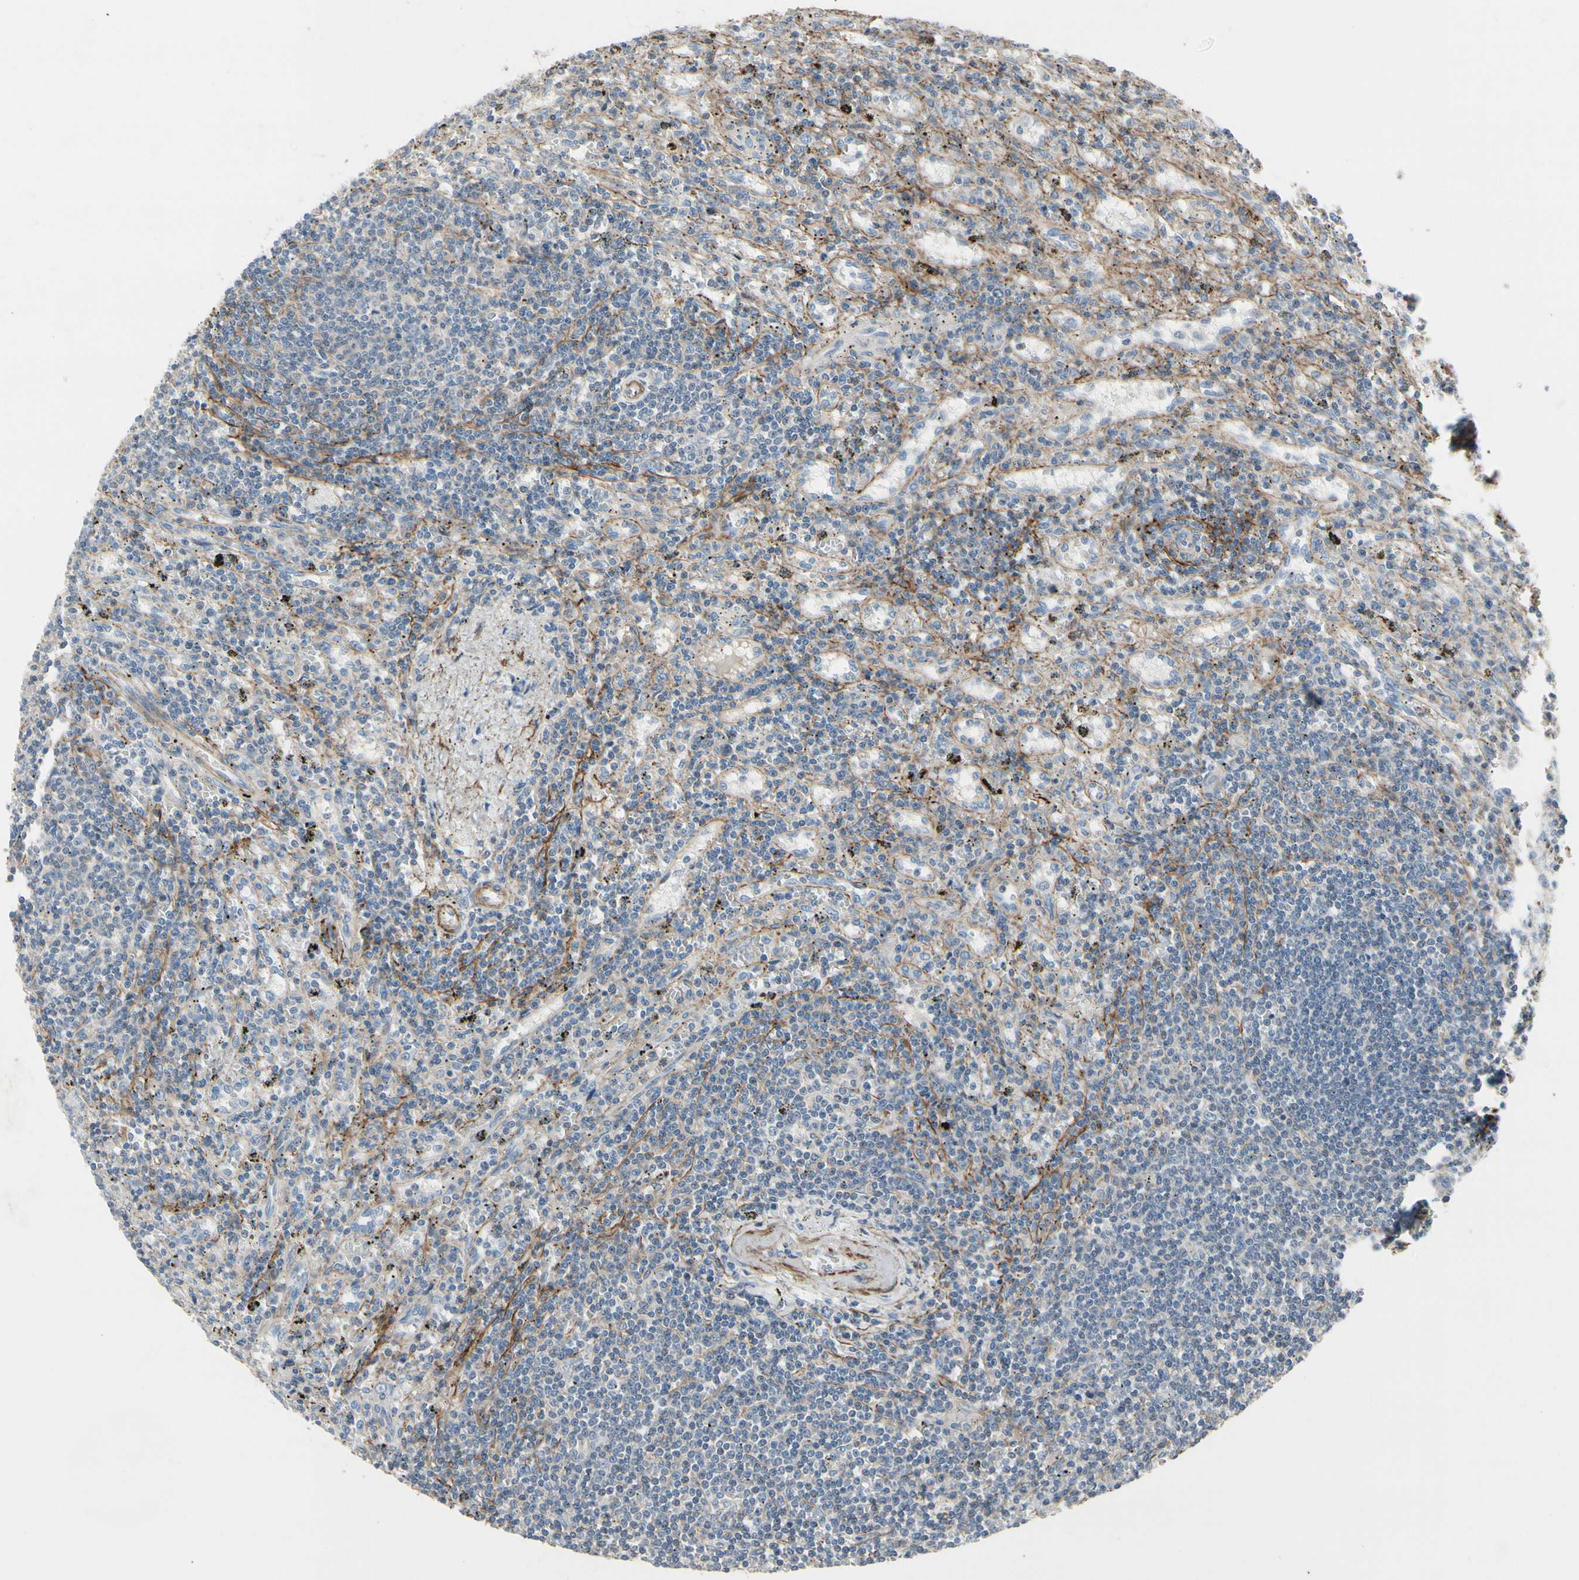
{"staining": {"intensity": "negative", "quantity": "none", "location": "none"}, "tissue": "lymphoma", "cell_type": "Tumor cells", "image_type": "cancer", "snomed": [{"axis": "morphology", "description": "Malignant lymphoma, non-Hodgkin's type, Low grade"}, {"axis": "topography", "description": "Spleen"}], "caption": "This histopathology image is of malignant lymphoma, non-Hodgkin's type (low-grade) stained with immunohistochemistry (IHC) to label a protein in brown with the nuclei are counter-stained blue. There is no positivity in tumor cells. (DAB immunohistochemistry (IHC) with hematoxylin counter stain).", "gene": "TPM1", "patient": {"sex": "male", "age": 76}}